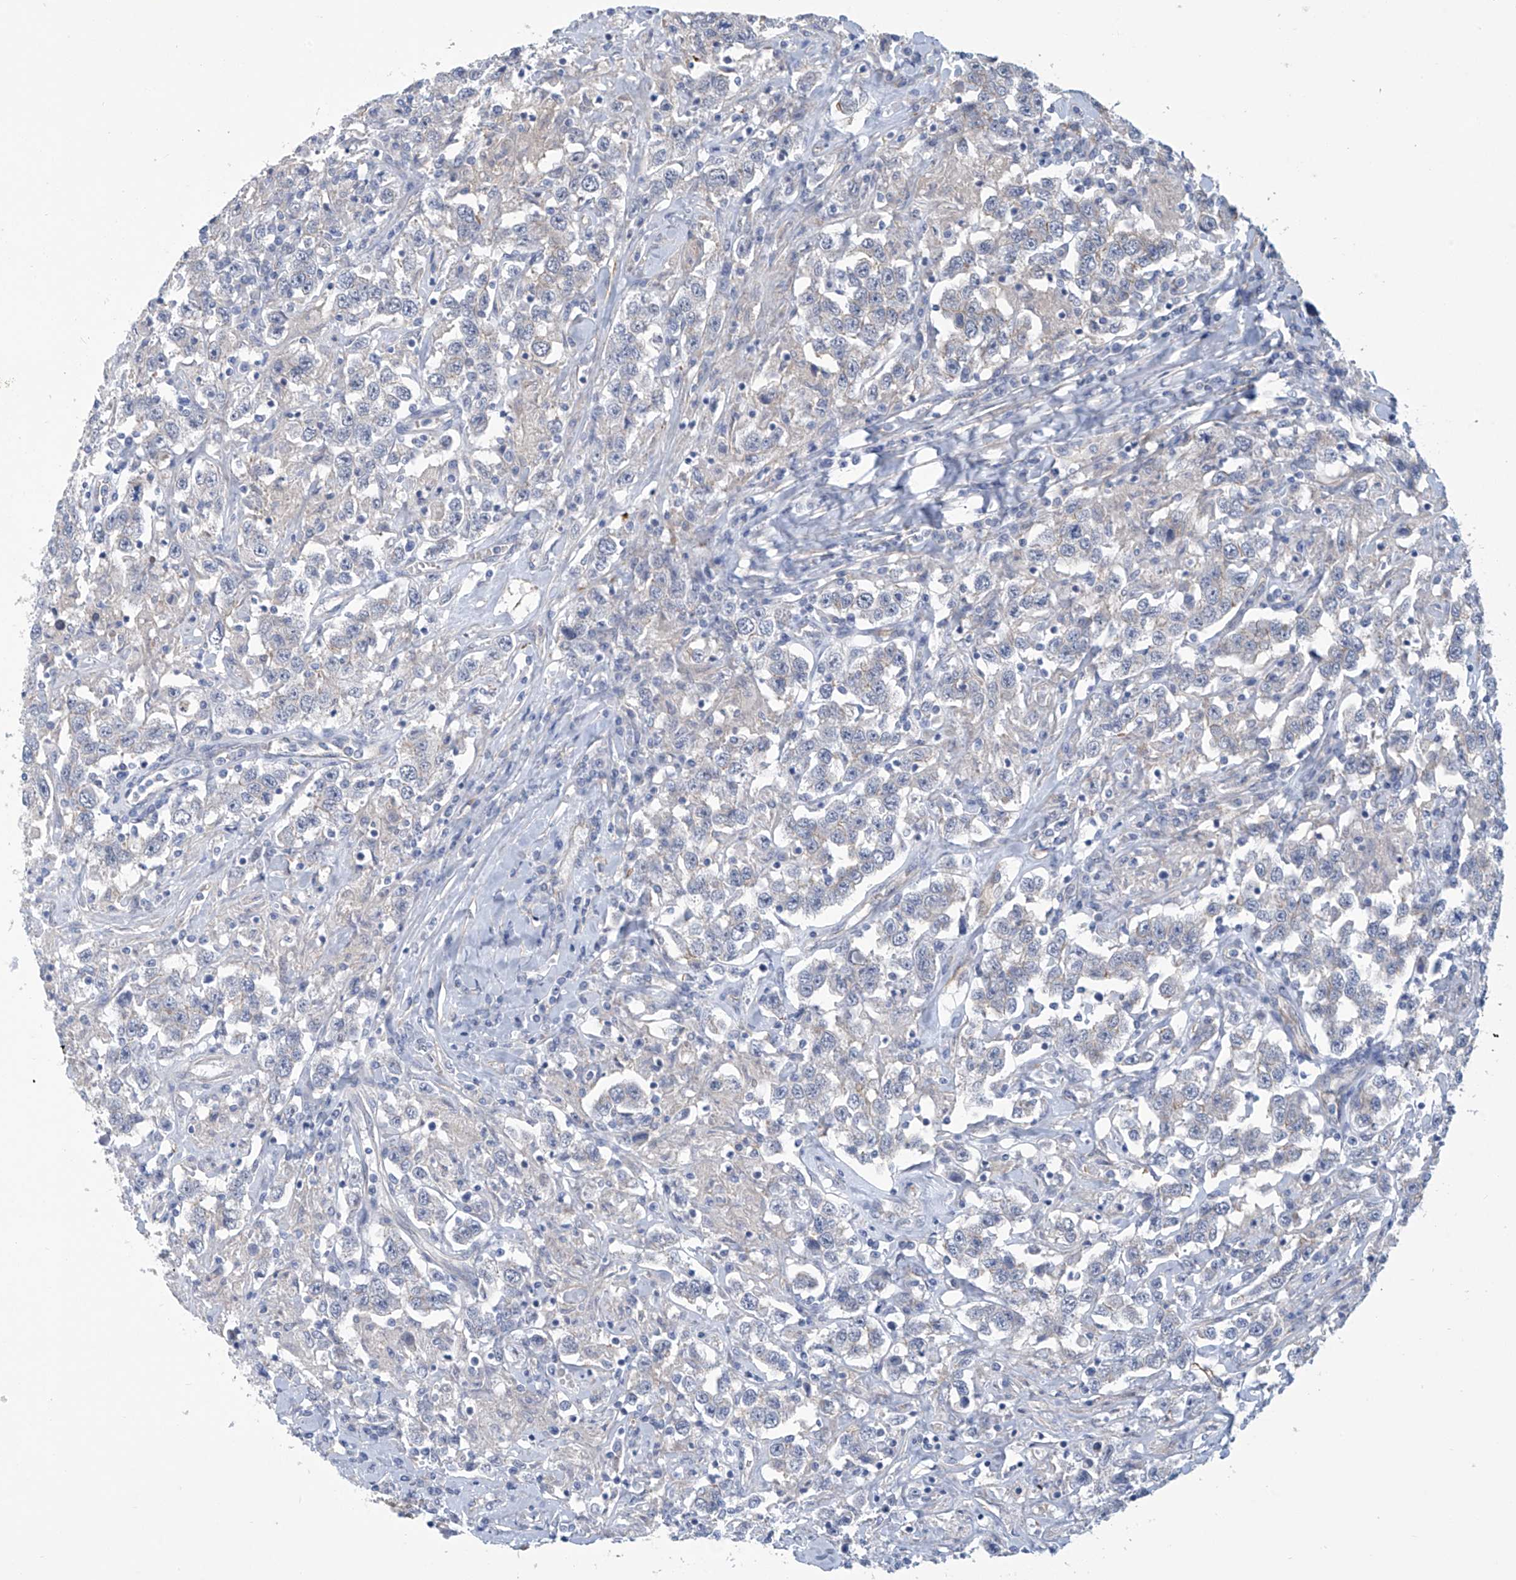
{"staining": {"intensity": "negative", "quantity": "none", "location": "none"}, "tissue": "testis cancer", "cell_type": "Tumor cells", "image_type": "cancer", "snomed": [{"axis": "morphology", "description": "Seminoma, NOS"}, {"axis": "topography", "description": "Testis"}], "caption": "This is a photomicrograph of IHC staining of testis cancer, which shows no expression in tumor cells. (Brightfield microscopy of DAB IHC at high magnification).", "gene": "ABHD13", "patient": {"sex": "male", "age": 41}}